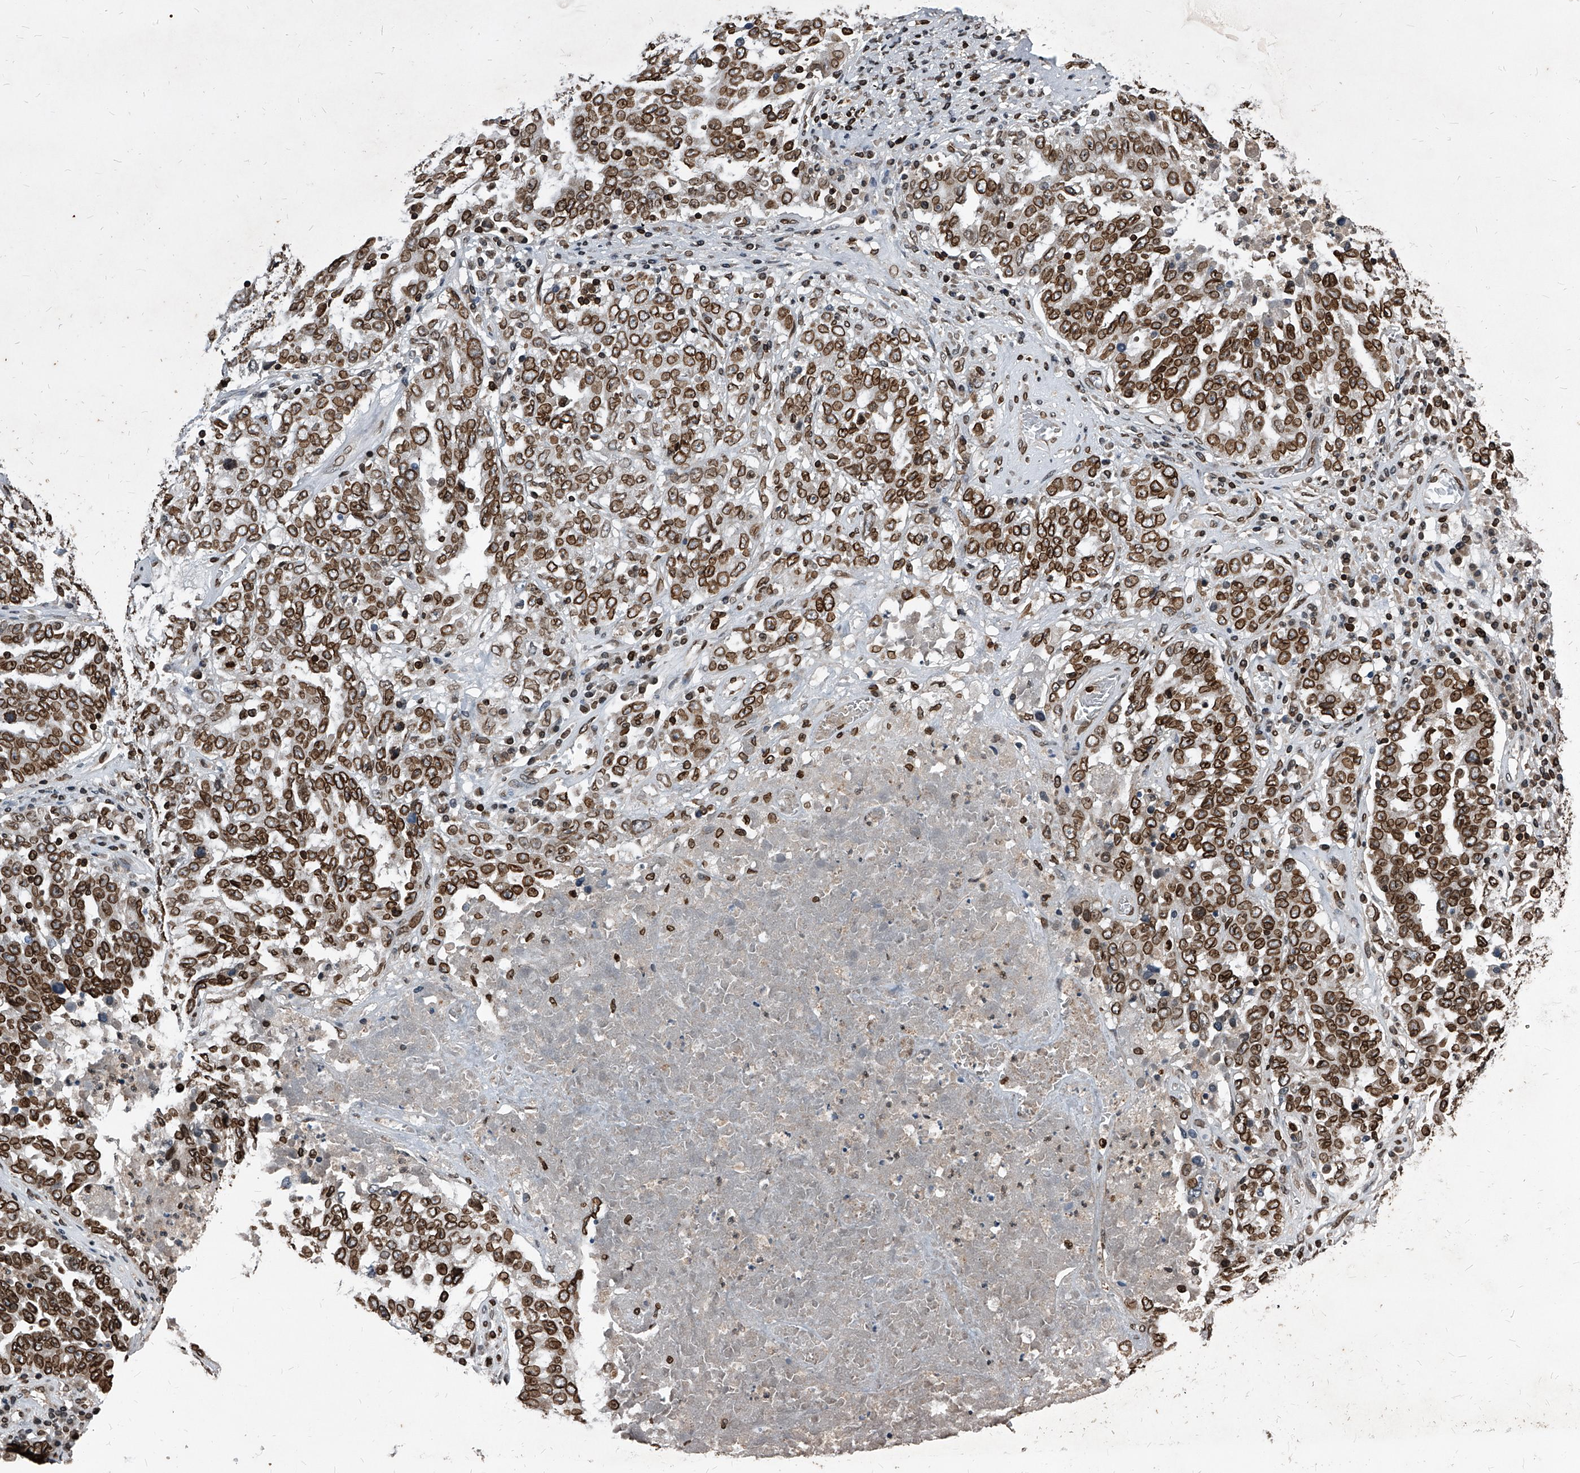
{"staining": {"intensity": "strong", "quantity": ">75%", "location": "cytoplasmic/membranous,nuclear"}, "tissue": "ovarian cancer", "cell_type": "Tumor cells", "image_type": "cancer", "snomed": [{"axis": "morphology", "description": "Carcinoma, endometroid"}, {"axis": "topography", "description": "Ovary"}], "caption": "A high-resolution micrograph shows immunohistochemistry (IHC) staining of ovarian endometroid carcinoma, which shows strong cytoplasmic/membranous and nuclear positivity in approximately >75% of tumor cells. The protein is stained brown, and the nuclei are stained in blue (DAB IHC with brightfield microscopy, high magnification).", "gene": "PHF20", "patient": {"sex": "female", "age": 62}}